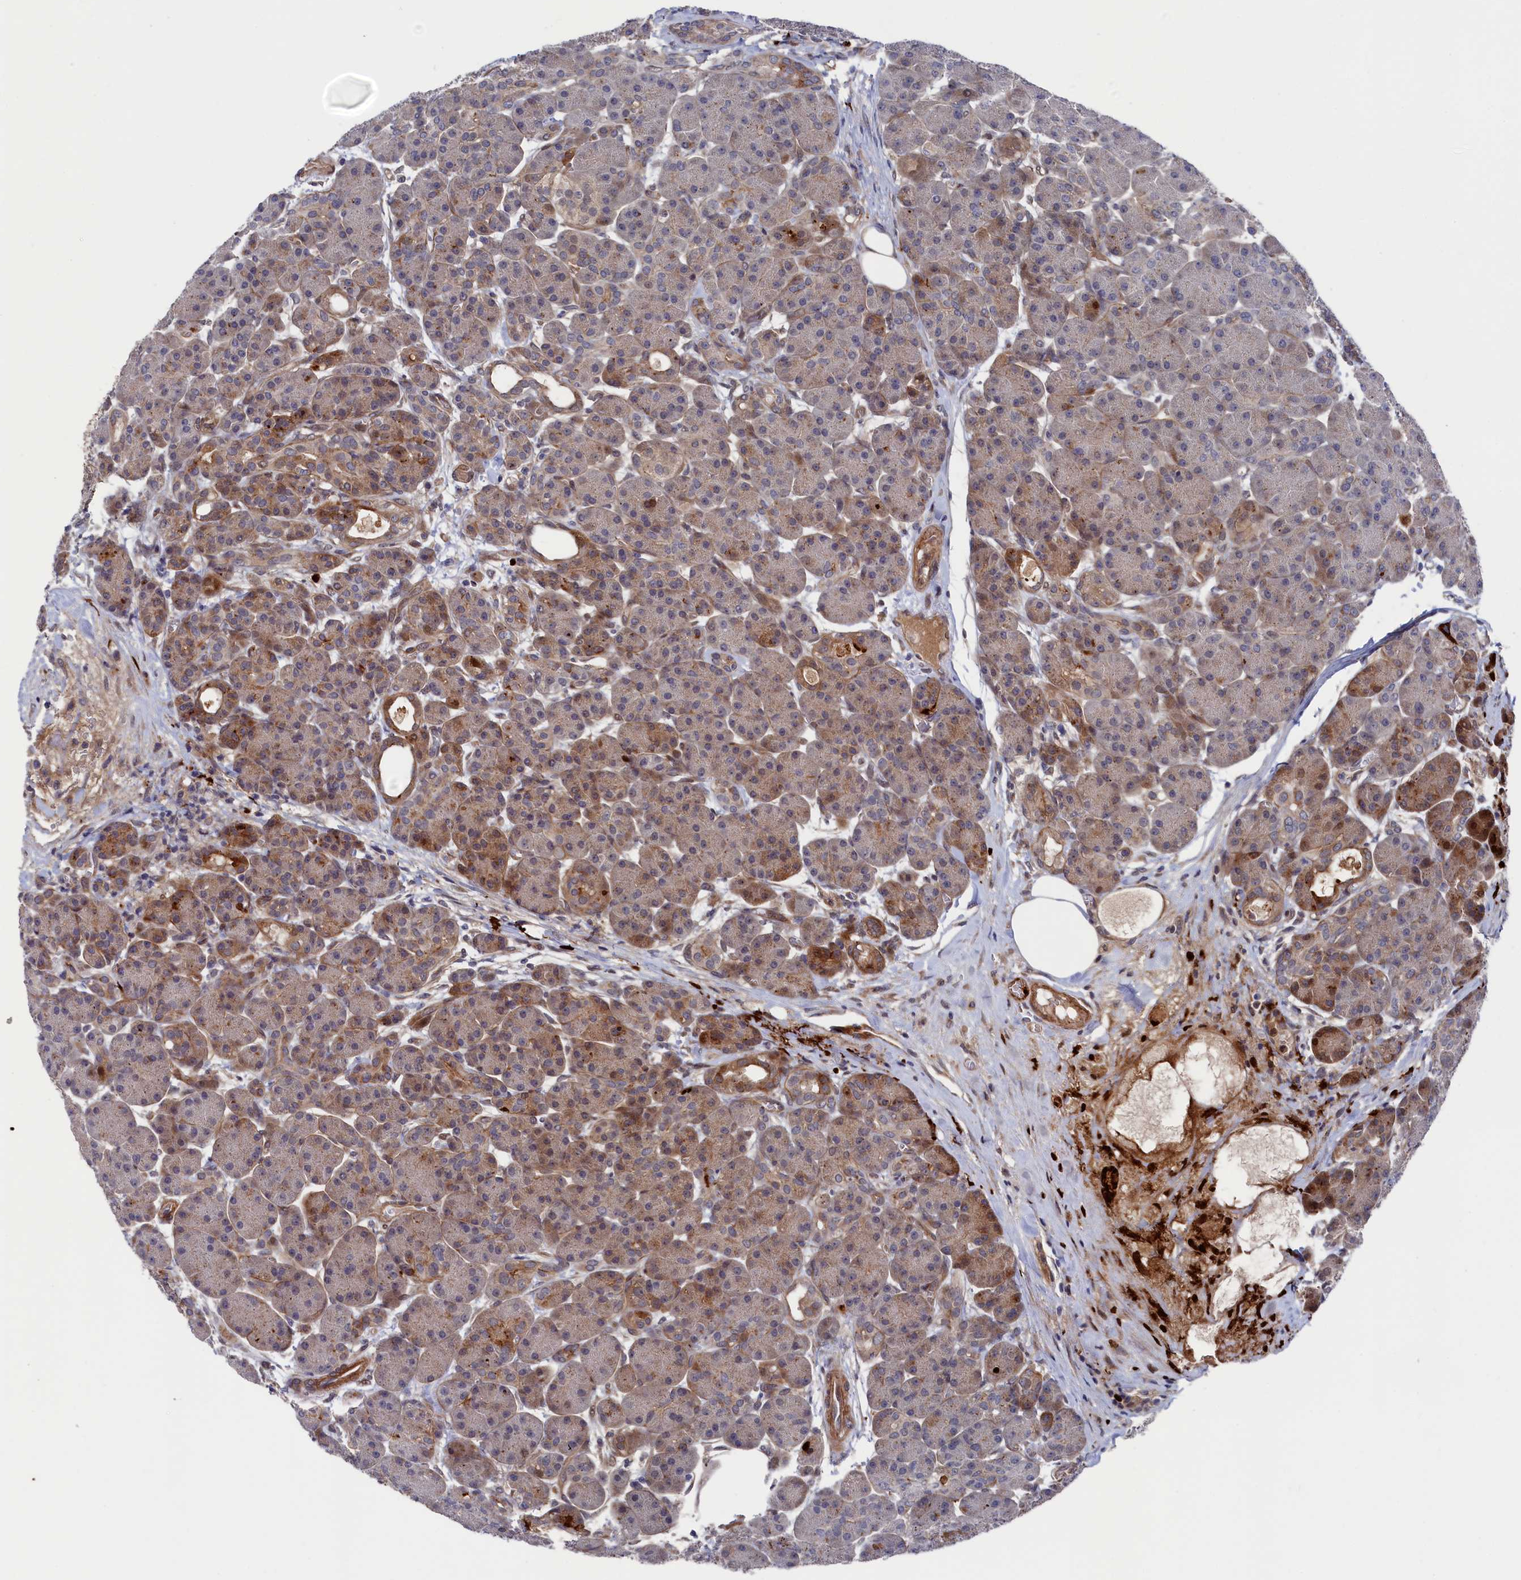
{"staining": {"intensity": "moderate", "quantity": "25%-75%", "location": "cytoplasmic/membranous"}, "tissue": "pancreas", "cell_type": "Exocrine glandular cells", "image_type": "normal", "snomed": [{"axis": "morphology", "description": "Normal tissue, NOS"}, {"axis": "topography", "description": "Pancreas"}], "caption": "Brown immunohistochemical staining in benign pancreas shows moderate cytoplasmic/membranous expression in approximately 25%-75% of exocrine glandular cells. (IHC, brightfield microscopy, high magnification).", "gene": "ZNF891", "patient": {"sex": "male", "age": 63}}